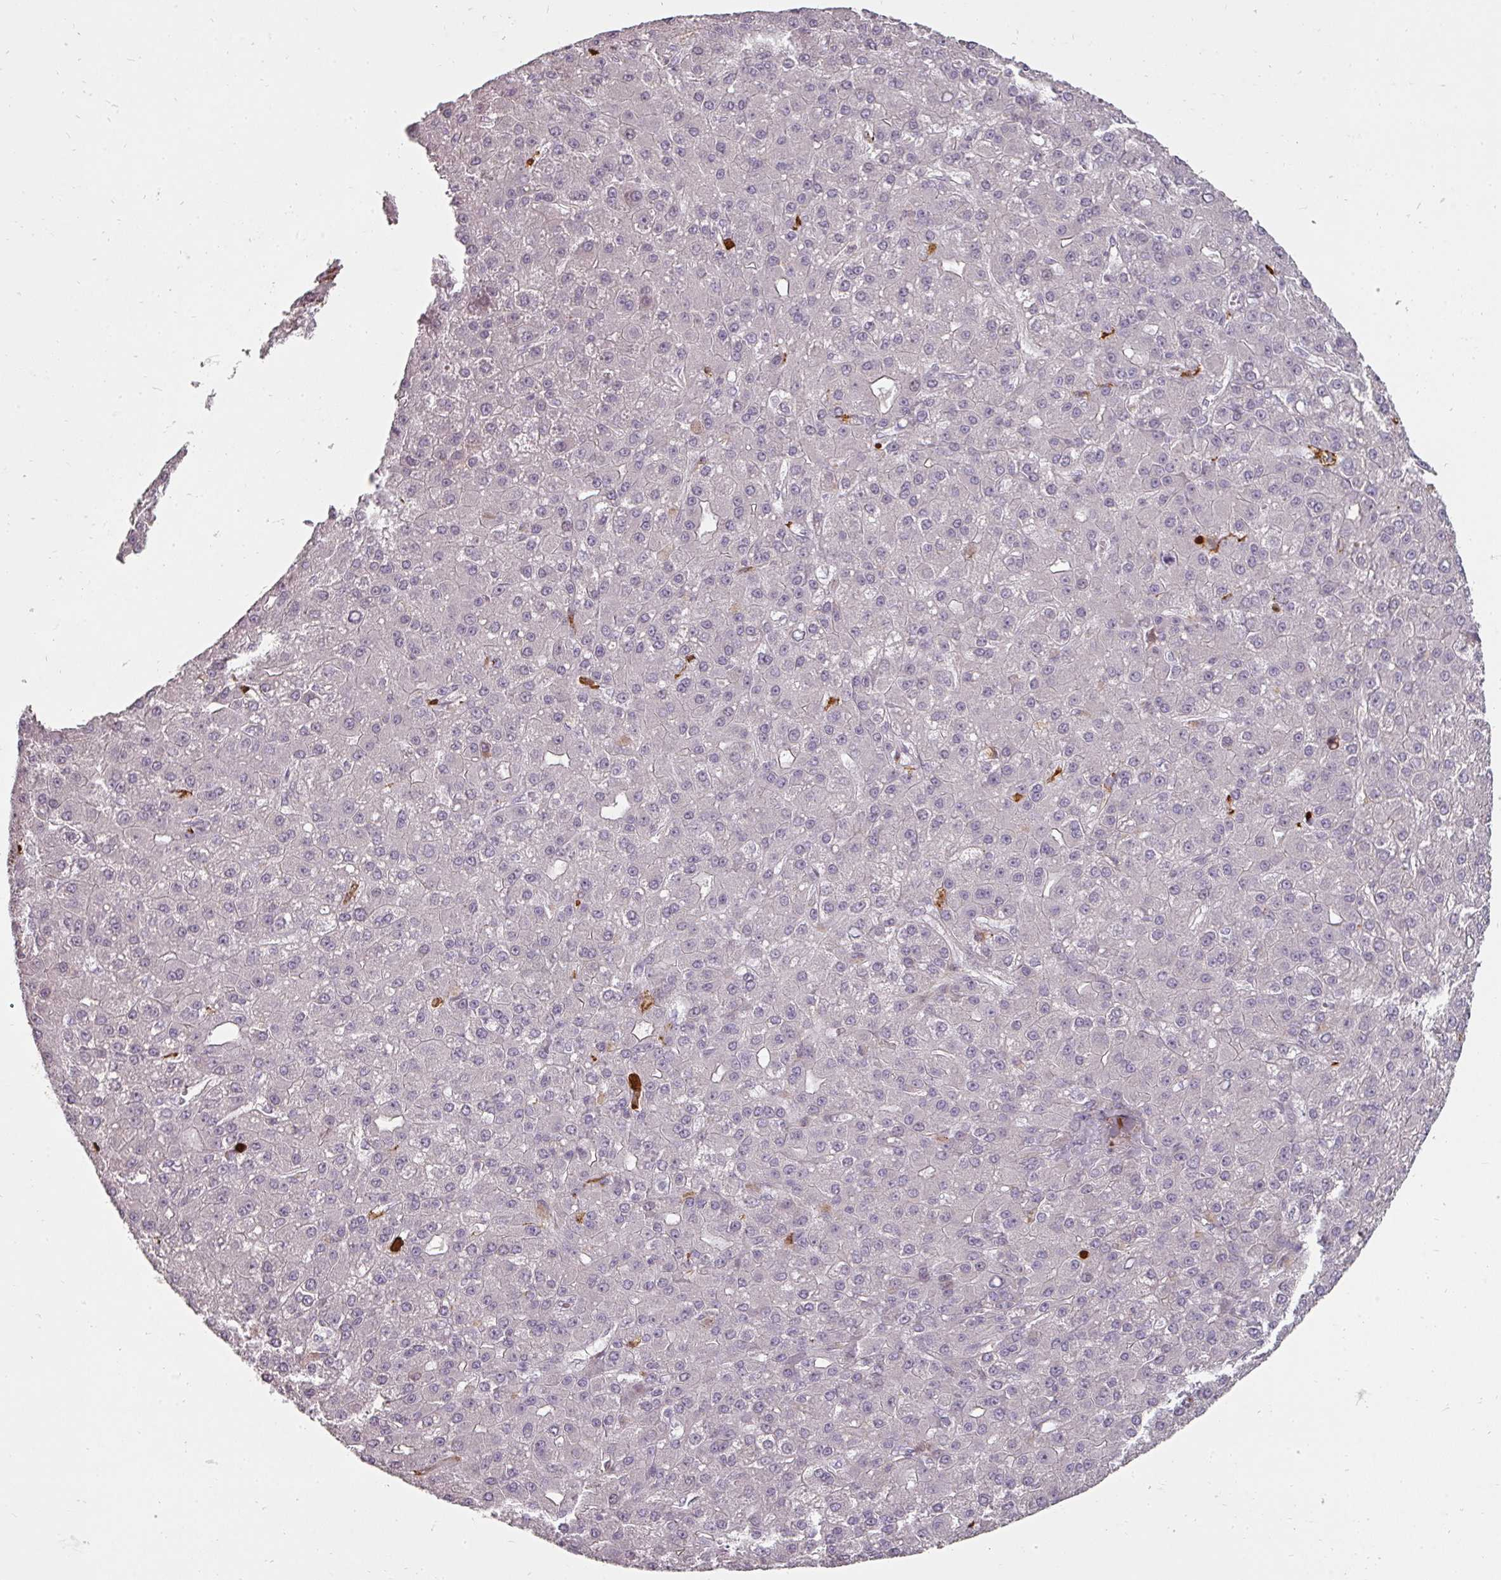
{"staining": {"intensity": "negative", "quantity": "none", "location": "none"}, "tissue": "liver cancer", "cell_type": "Tumor cells", "image_type": "cancer", "snomed": [{"axis": "morphology", "description": "Carcinoma, Hepatocellular, NOS"}, {"axis": "topography", "description": "Liver"}], "caption": "Micrograph shows no significant protein positivity in tumor cells of liver hepatocellular carcinoma.", "gene": "BIK", "patient": {"sex": "male", "age": 67}}